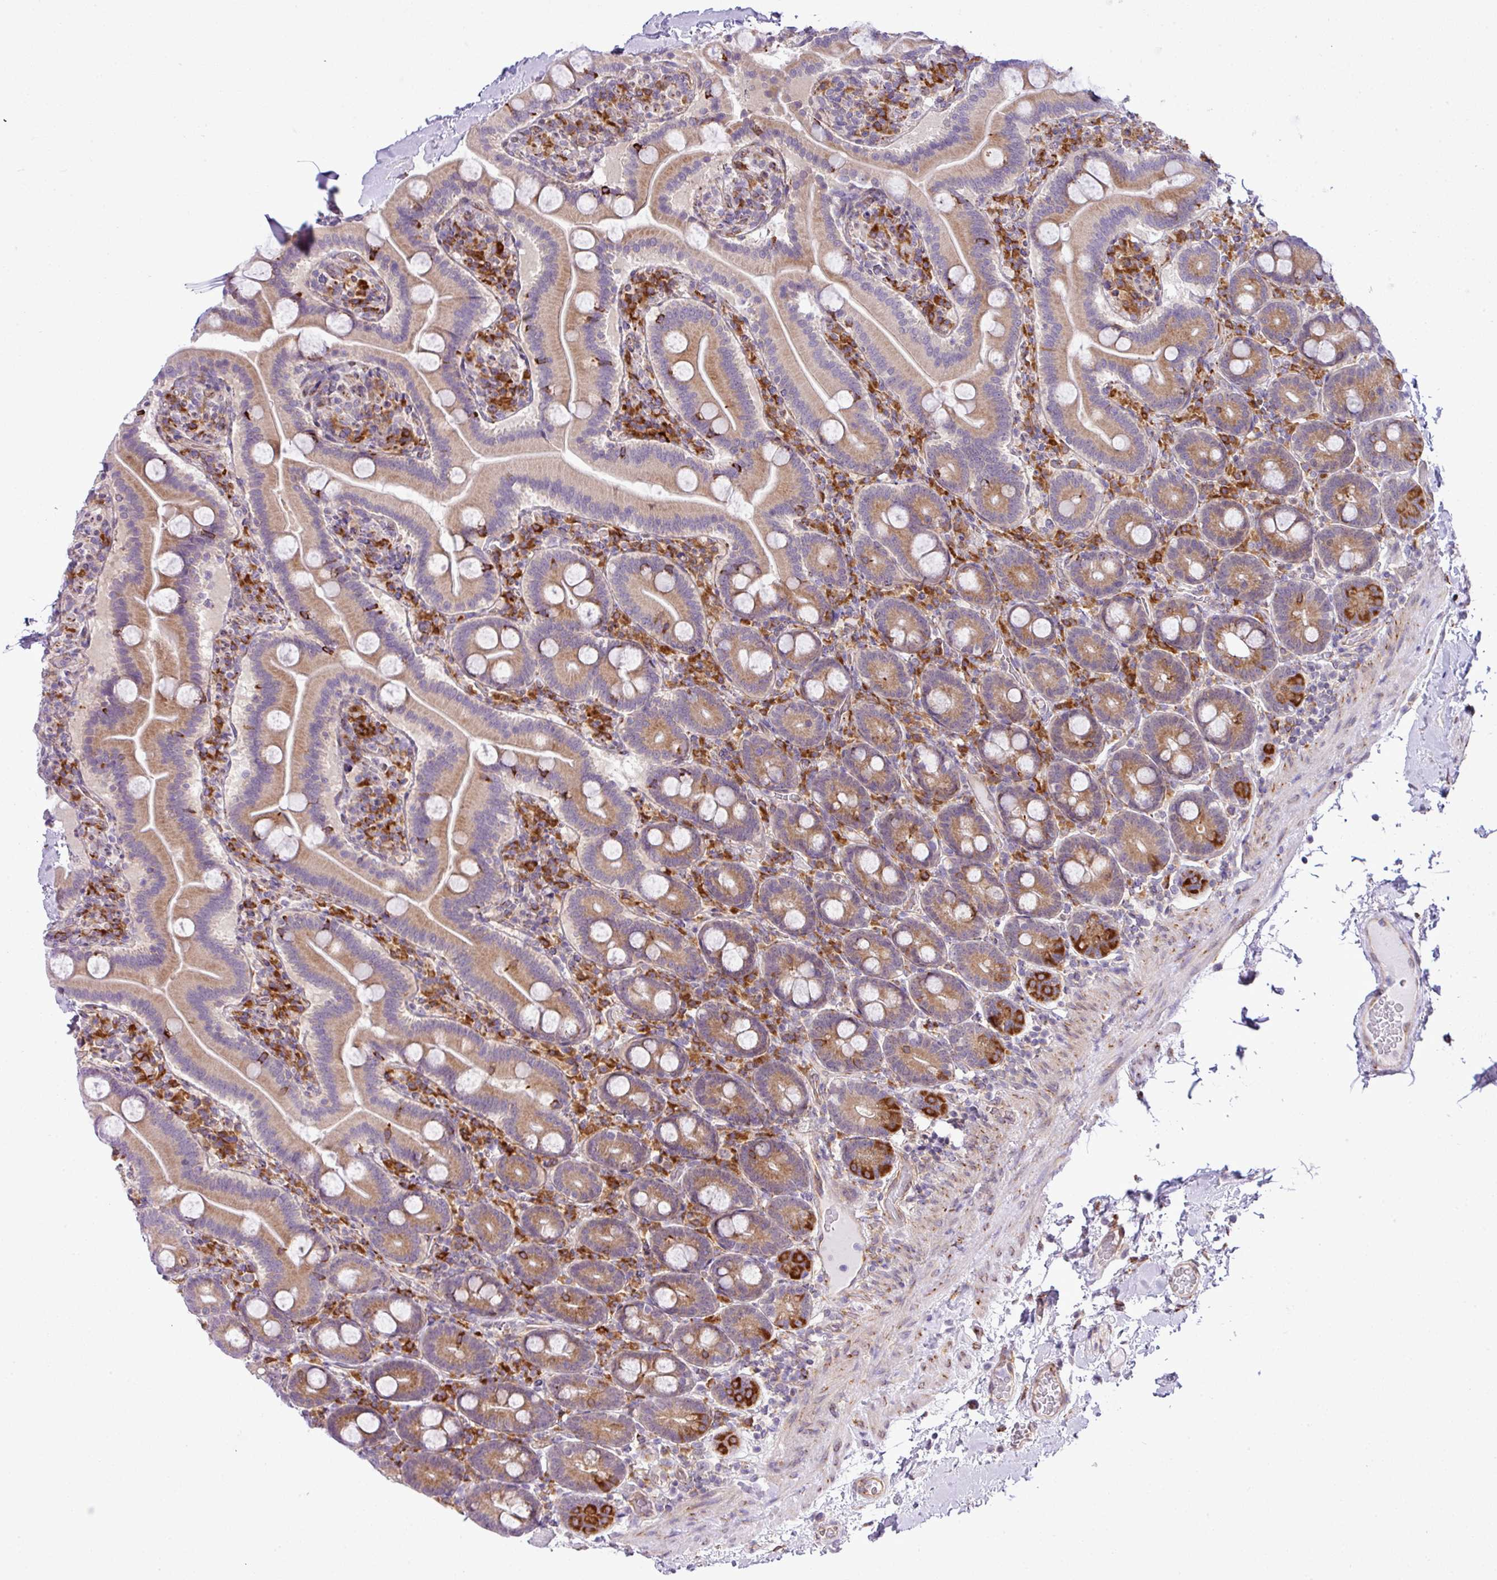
{"staining": {"intensity": "moderate", "quantity": "25%-75%", "location": "cytoplasmic/membranous"}, "tissue": "duodenum", "cell_type": "Glandular cells", "image_type": "normal", "snomed": [{"axis": "morphology", "description": "Normal tissue, NOS"}, {"axis": "topography", "description": "Duodenum"}], "caption": "A micrograph of duodenum stained for a protein demonstrates moderate cytoplasmic/membranous brown staining in glandular cells.", "gene": "CFAP97", "patient": {"sex": "male", "age": 55}}